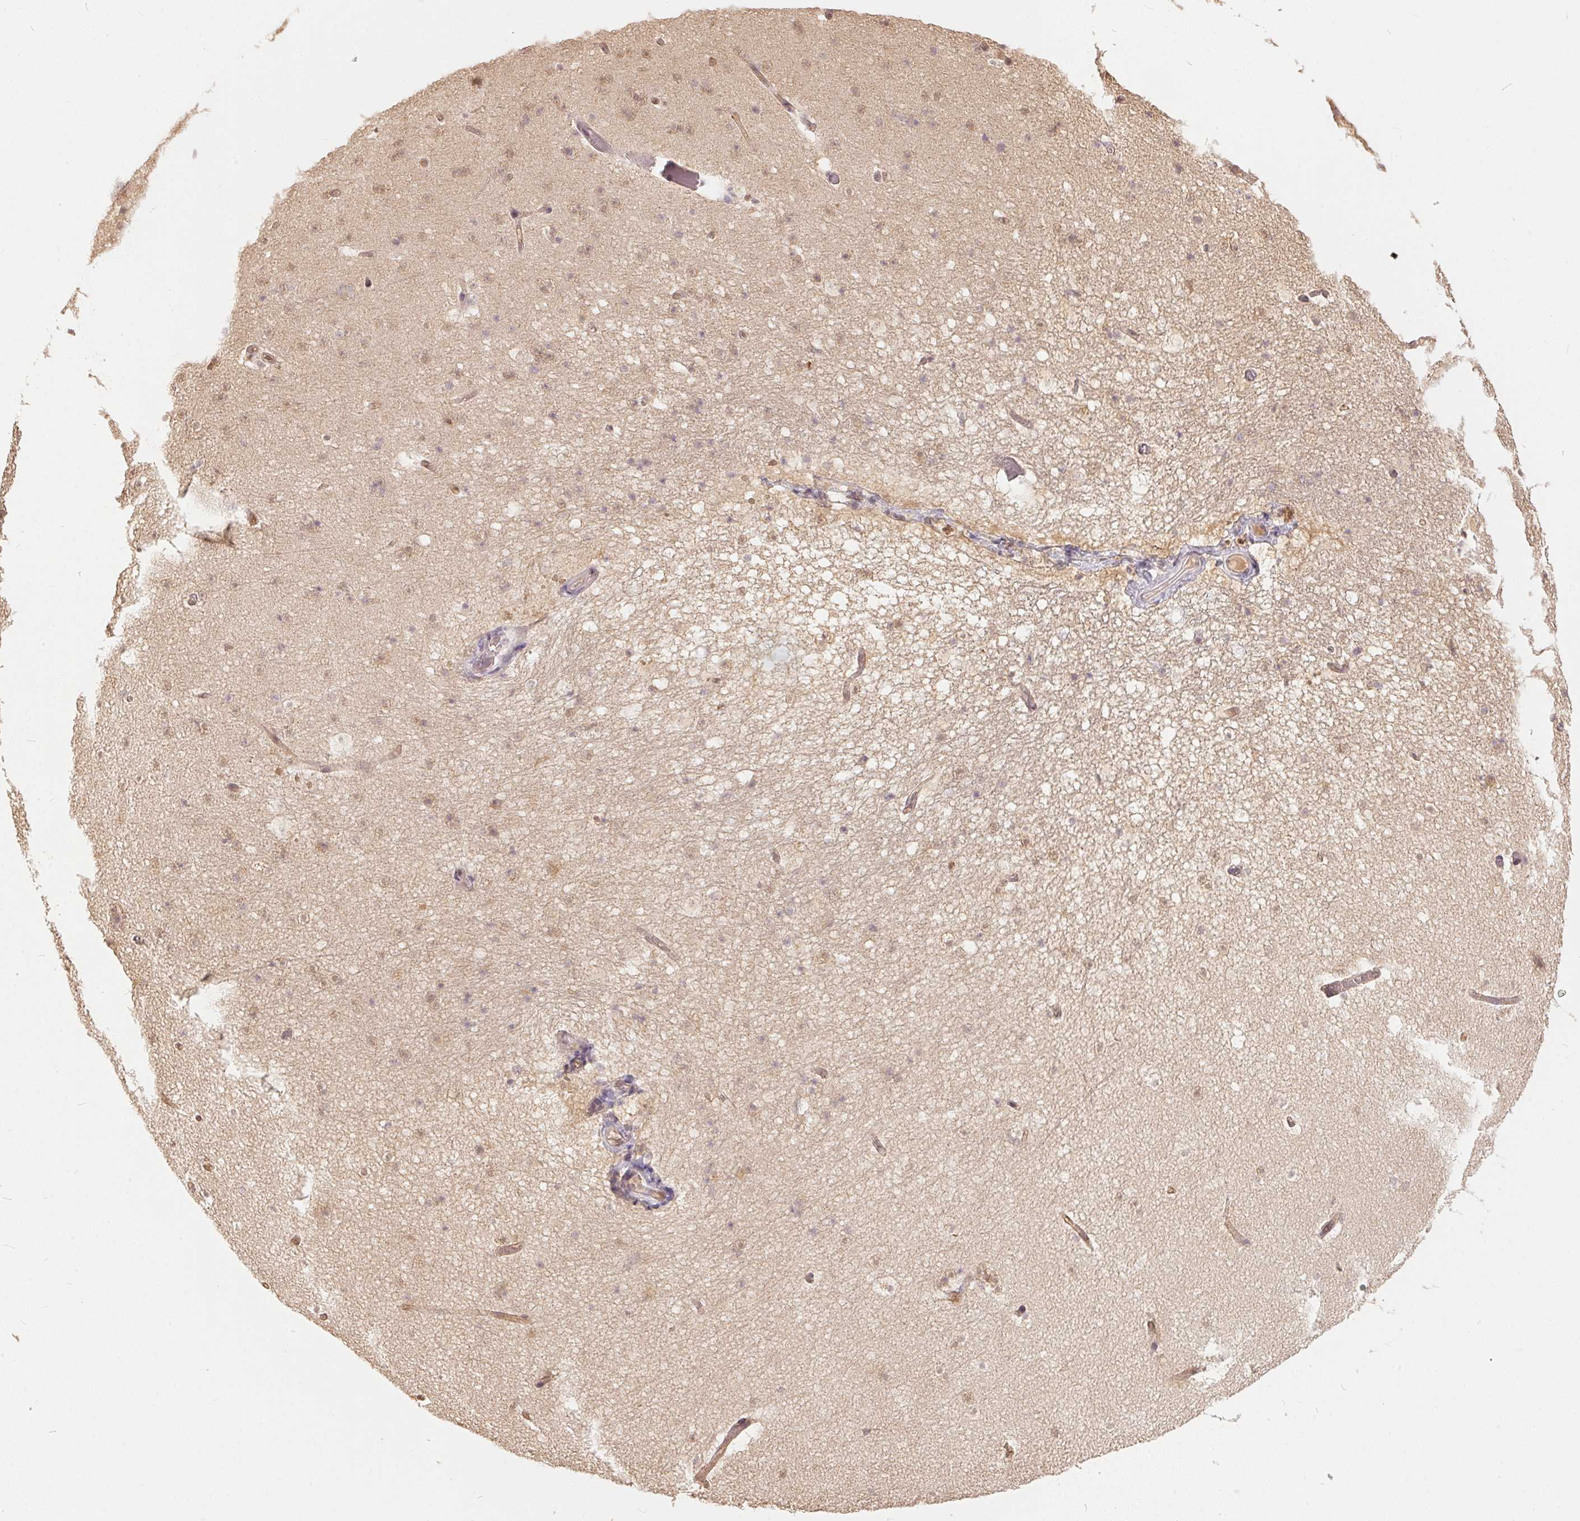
{"staining": {"intensity": "weak", "quantity": "<25%", "location": "cytoplasmic/membranous"}, "tissue": "hippocampus", "cell_type": "Glial cells", "image_type": "normal", "snomed": [{"axis": "morphology", "description": "Normal tissue, NOS"}, {"axis": "topography", "description": "Hippocampus"}], "caption": "High power microscopy image of an IHC image of unremarkable hippocampus, revealing no significant positivity in glial cells. (Immunohistochemistry, brightfield microscopy, high magnification).", "gene": "BLMH", "patient": {"sex": "male", "age": 26}}